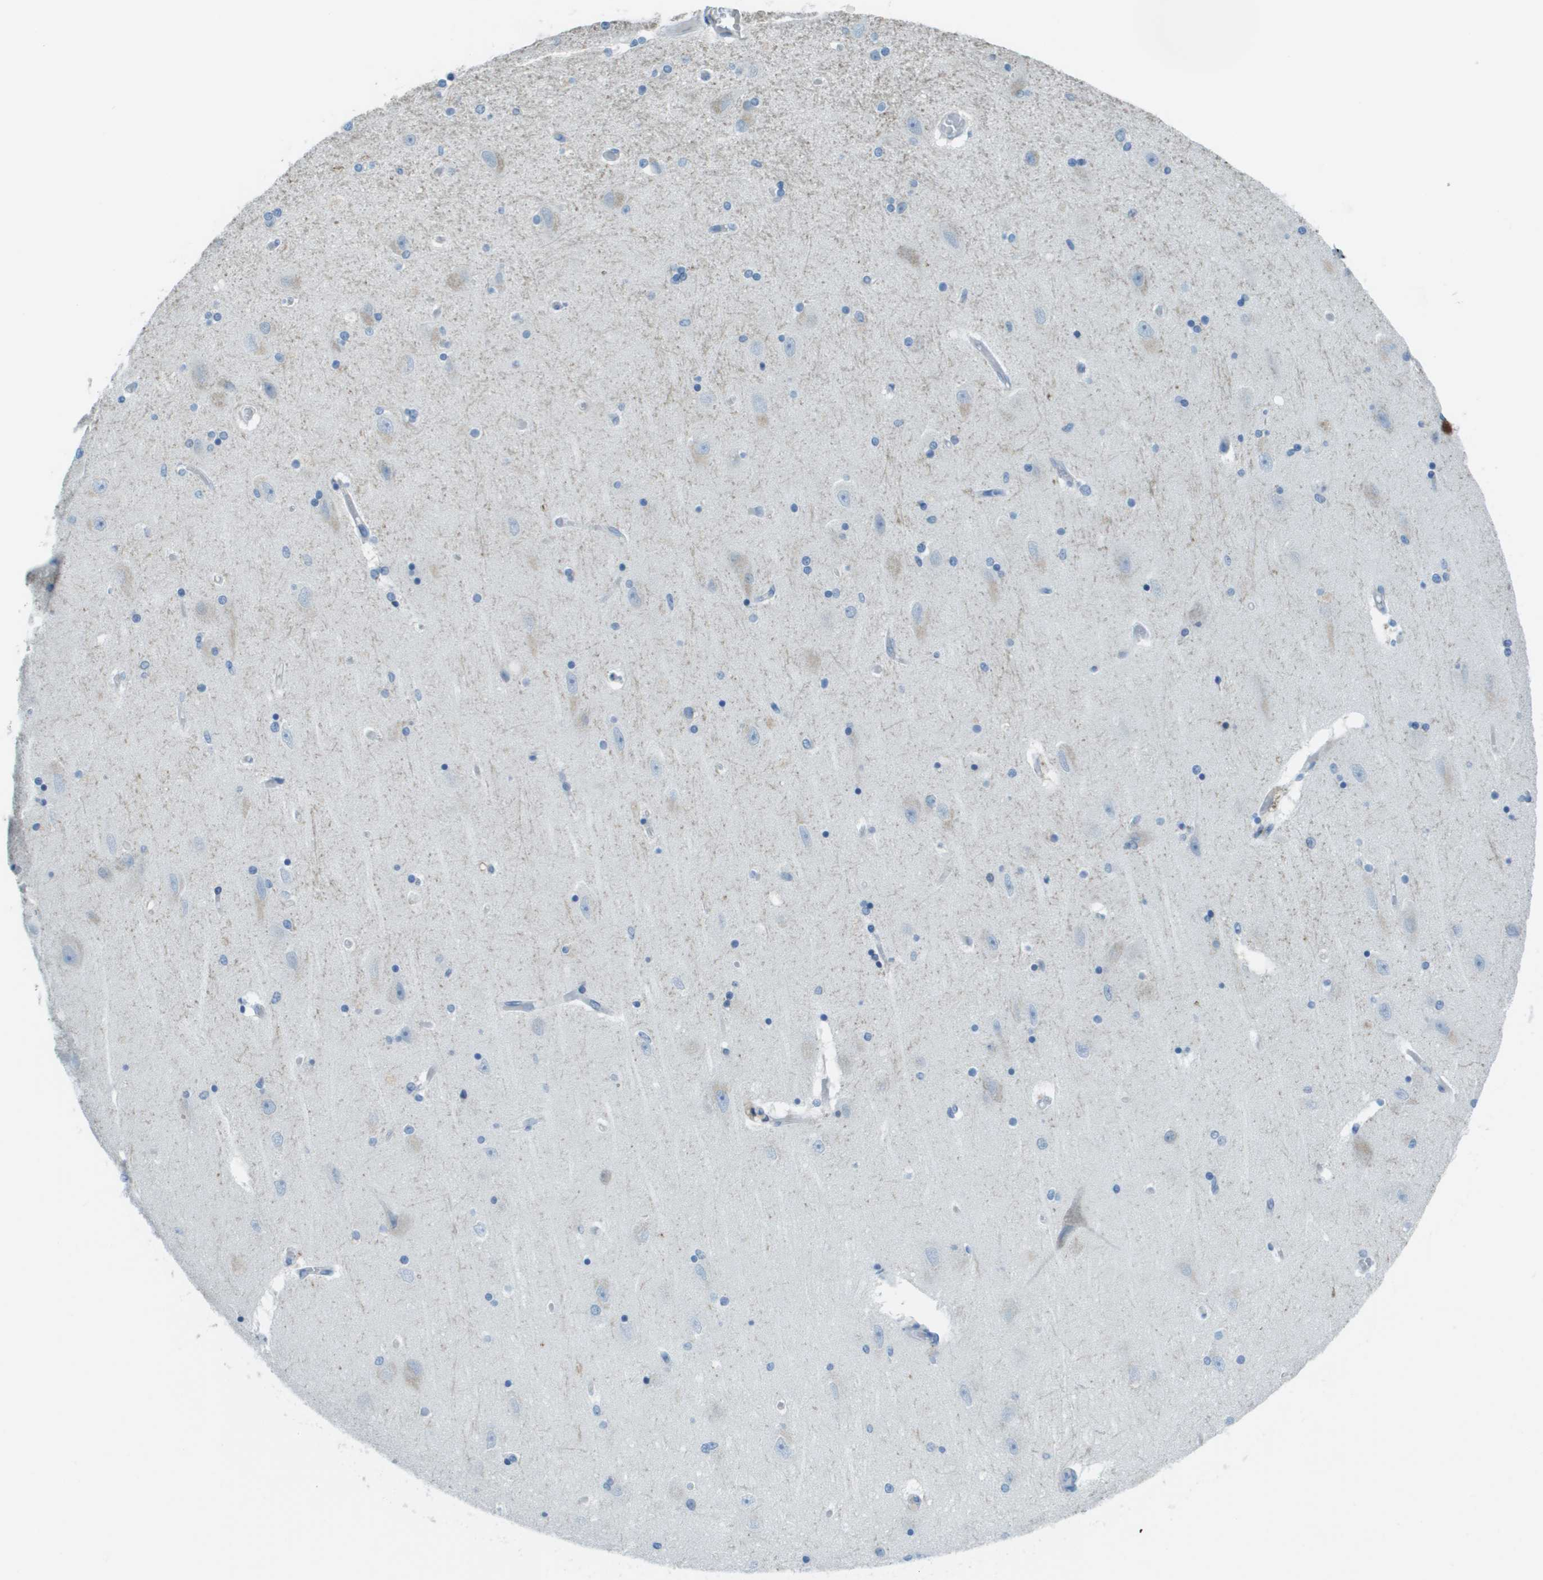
{"staining": {"intensity": "negative", "quantity": "none", "location": "none"}, "tissue": "hippocampus", "cell_type": "Glial cells", "image_type": "normal", "snomed": [{"axis": "morphology", "description": "Normal tissue, NOS"}, {"axis": "topography", "description": "Hippocampus"}], "caption": "The histopathology image reveals no significant positivity in glial cells of hippocampus. (DAB (3,3'-diaminobenzidine) immunohistochemistry (IHC) with hematoxylin counter stain).", "gene": "PTGDR2", "patient": {"sex": "female", "age": 54}}